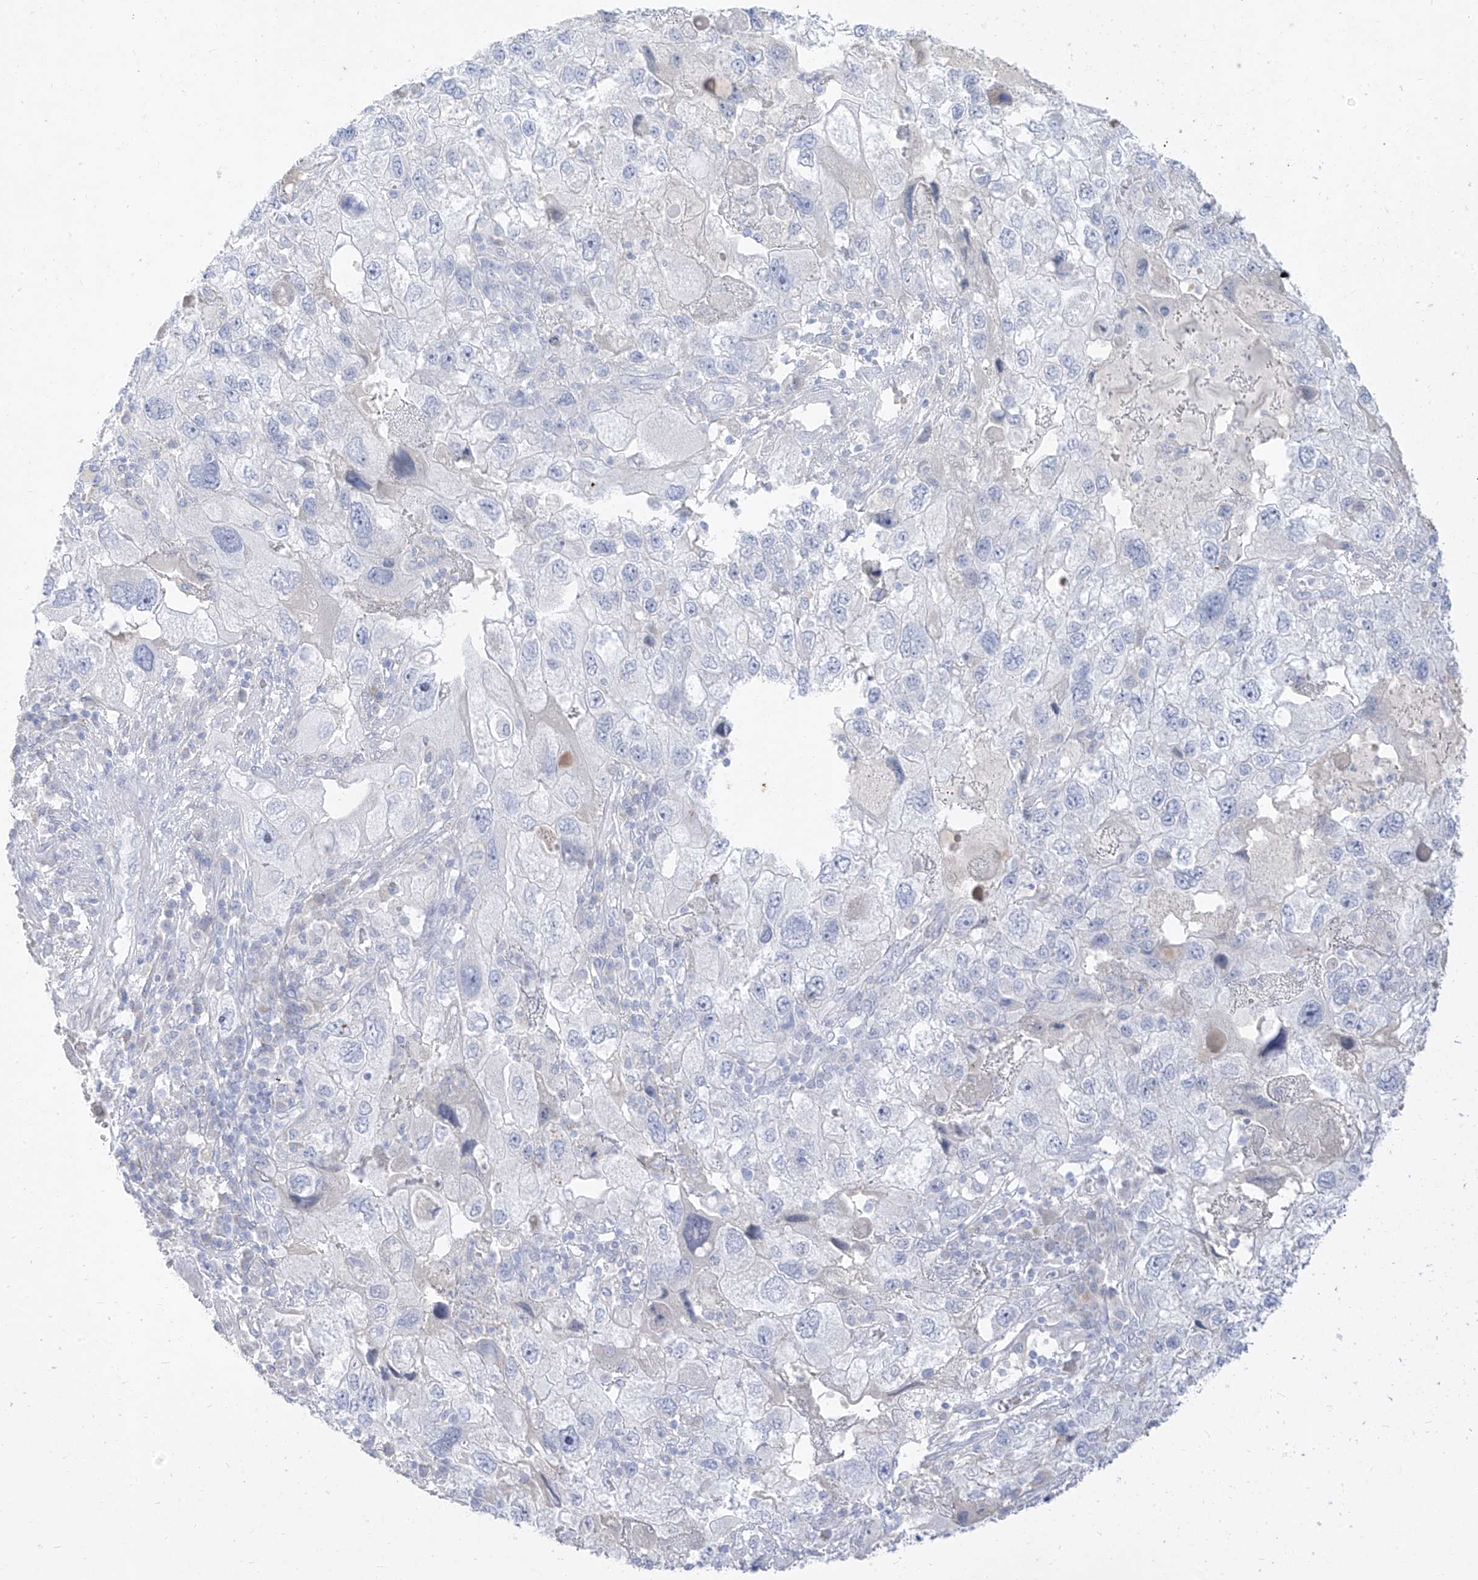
{"staining": {"intensity": "negative", "quantity": "none", "location": "none"}, "tissue": "endometrial cancer", "cell_type": "Tumor cells", "image_type": "cancer", "snomed": [{"axis": "morphology", "description": "Adenocarcinoma, NOS"}, {"axis": "topography", "description": "Endometrium"}], "caption": "Immunohistochemical staining of human adenocarcinoma (endometrial) displays no significant positivity in tumor cells.", "gene": "TGM4", "patient": {"sex": "female", "age": 49}}